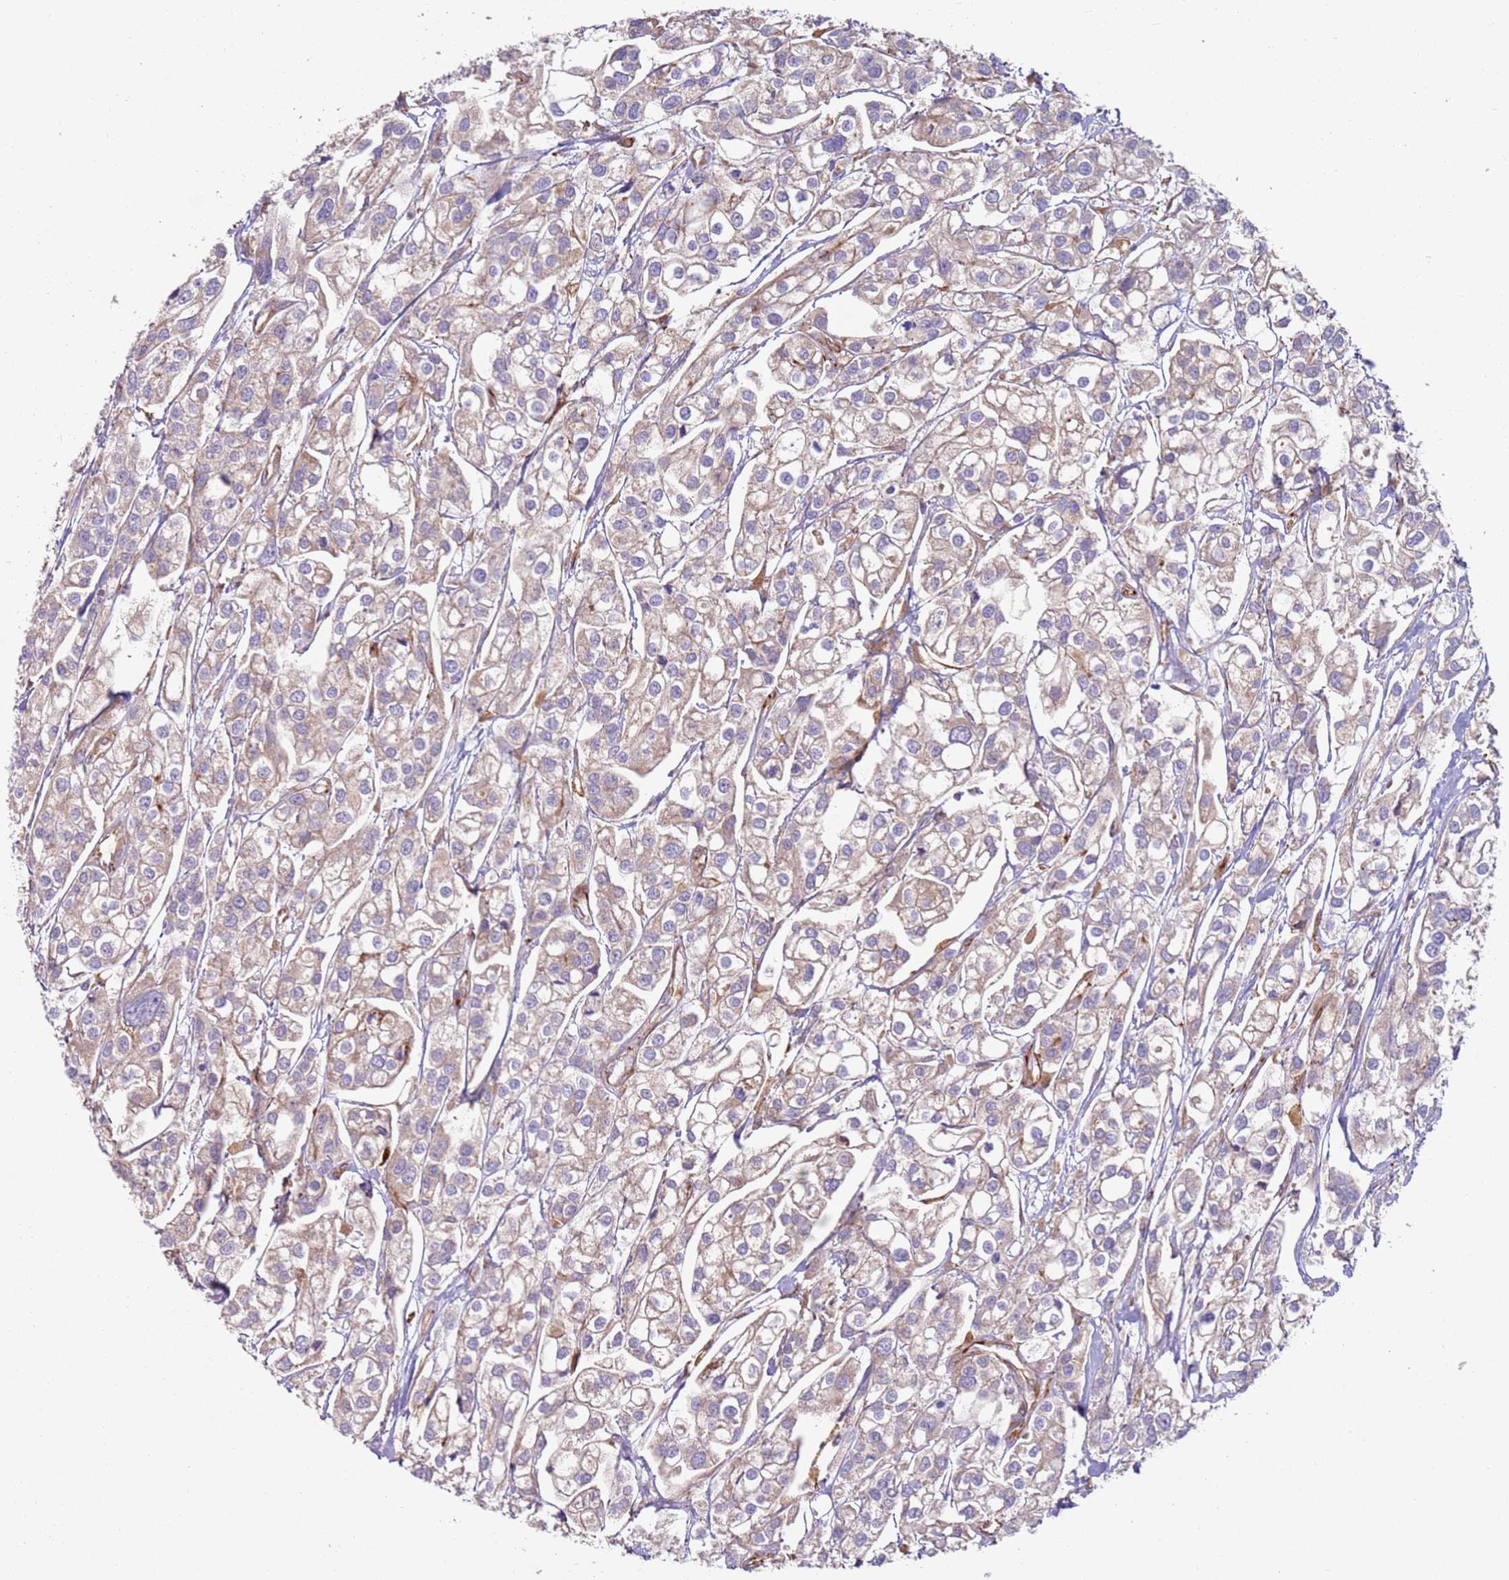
{"staining": {"intensity": "weak", "quantity": "25%-75%", "location": "cytoplasmic/membranous"}, "tissue": "urothelial cancer", "cell_type": "Tumor cells", "image_type": "cancer", "snomed": [{"axis": "morphology", "description": "Urothelial carcinoma, High grade"}, {"axis": "topography", "description": "Urinary bladder"}], "caption": "Human urothelial cancer stained for a protein (brown) shows weak cytoplasmic/membranous positive positivity in about 25%-75% of tumor cells.", "gene": "SNAPIN", "patient": {"sex": "male", "age": 67}}